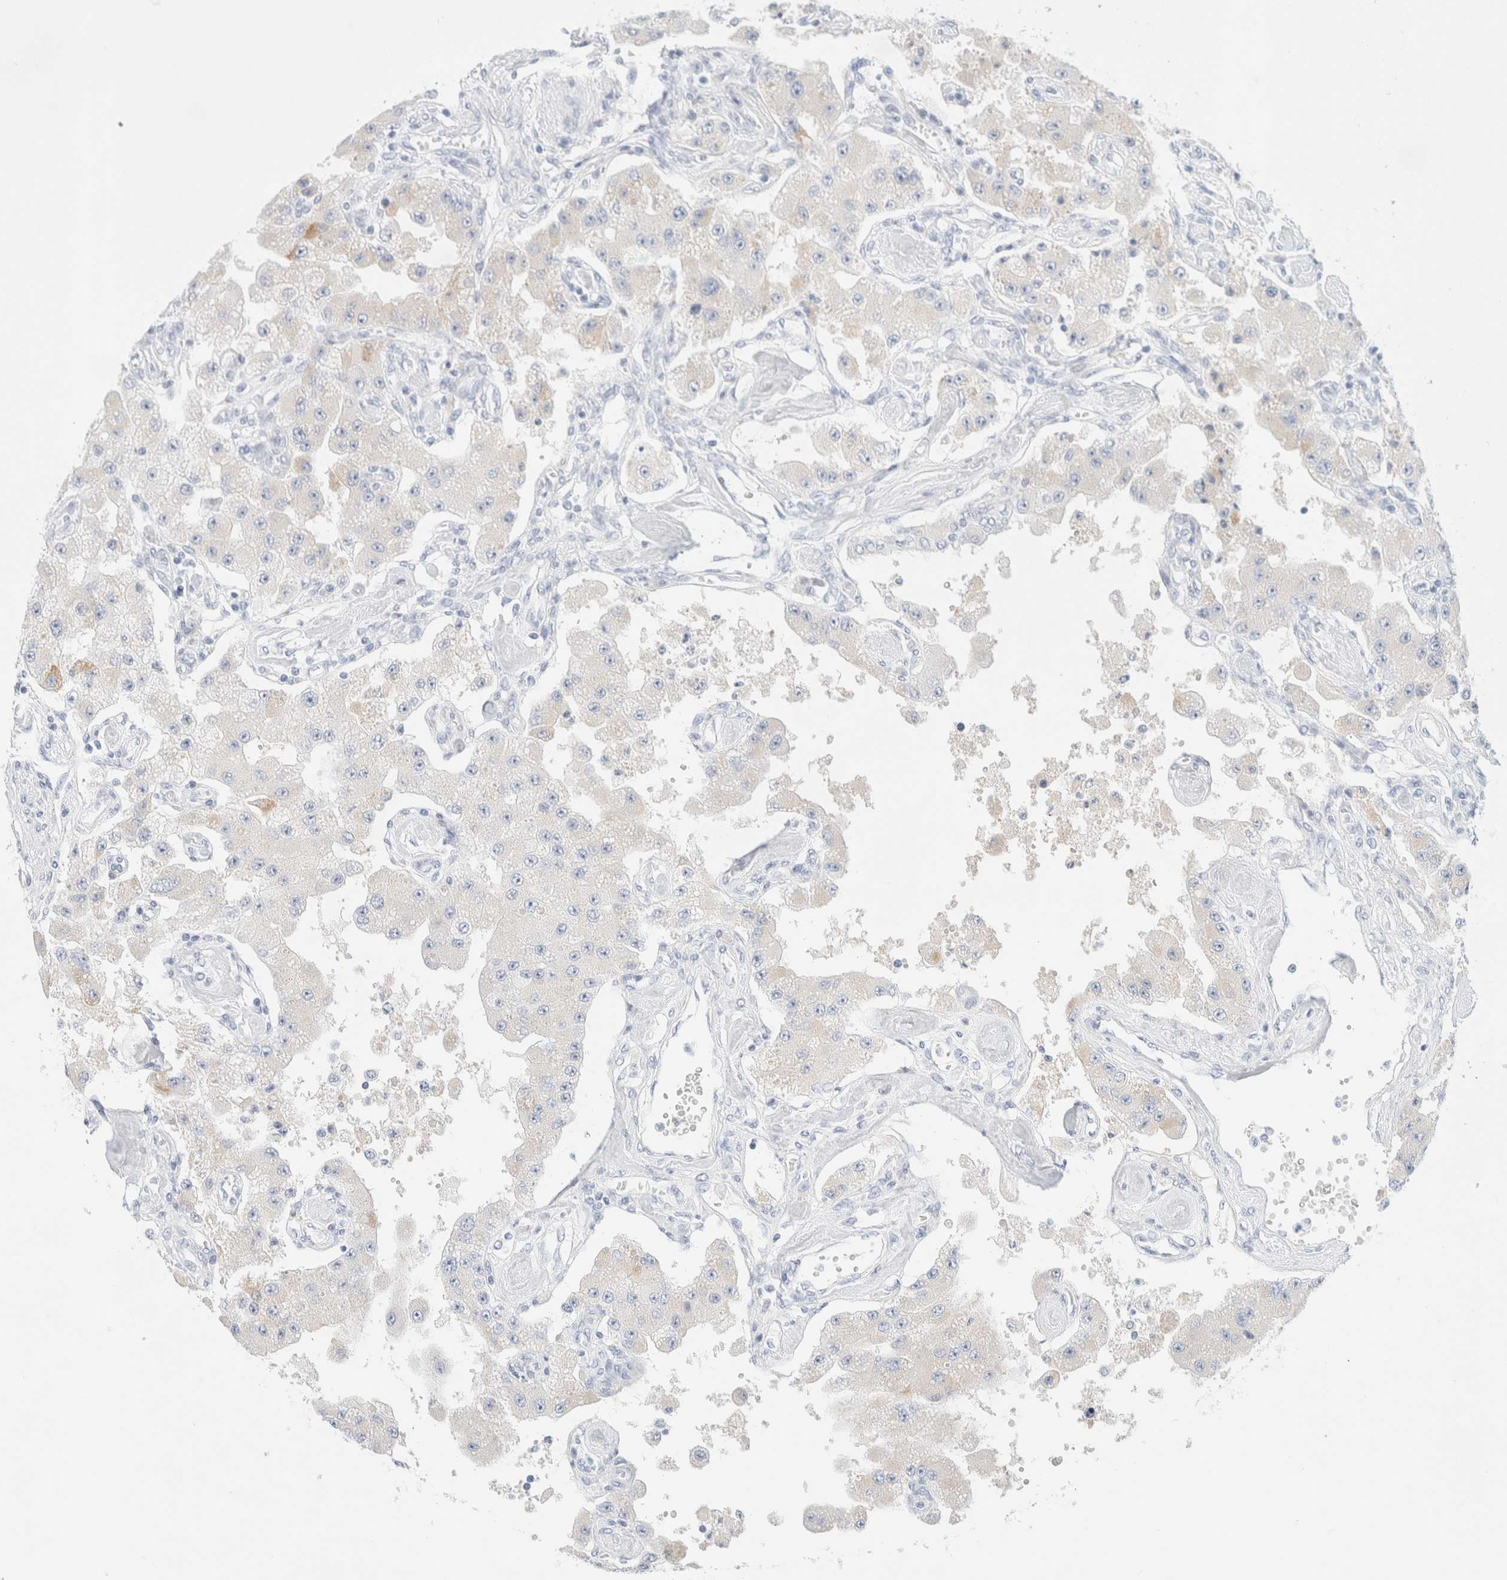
{"staining": {"intensity": "weak", "quantity": "<25%", "location": "cytoplasmic/membranous"}, "tissue": "carcinoid", "cell_type": "Tumor cells", "image_type": "cancer", "snomed": [{"axis": "morphology", "description": "Carcinoid, malignant, NOS"}, {"axis": "topography", "description": "Pancreas"}], "caption": "Immunohistochemistry micrograph of neoplastic tissue: carcinoid (malignant) stained with DAB (3,3'-diaminobenzidine) displays no significant protein positivity in tumor cells.", "gene": "HEXD", "patient": {"sex": "male", "age": 41}}